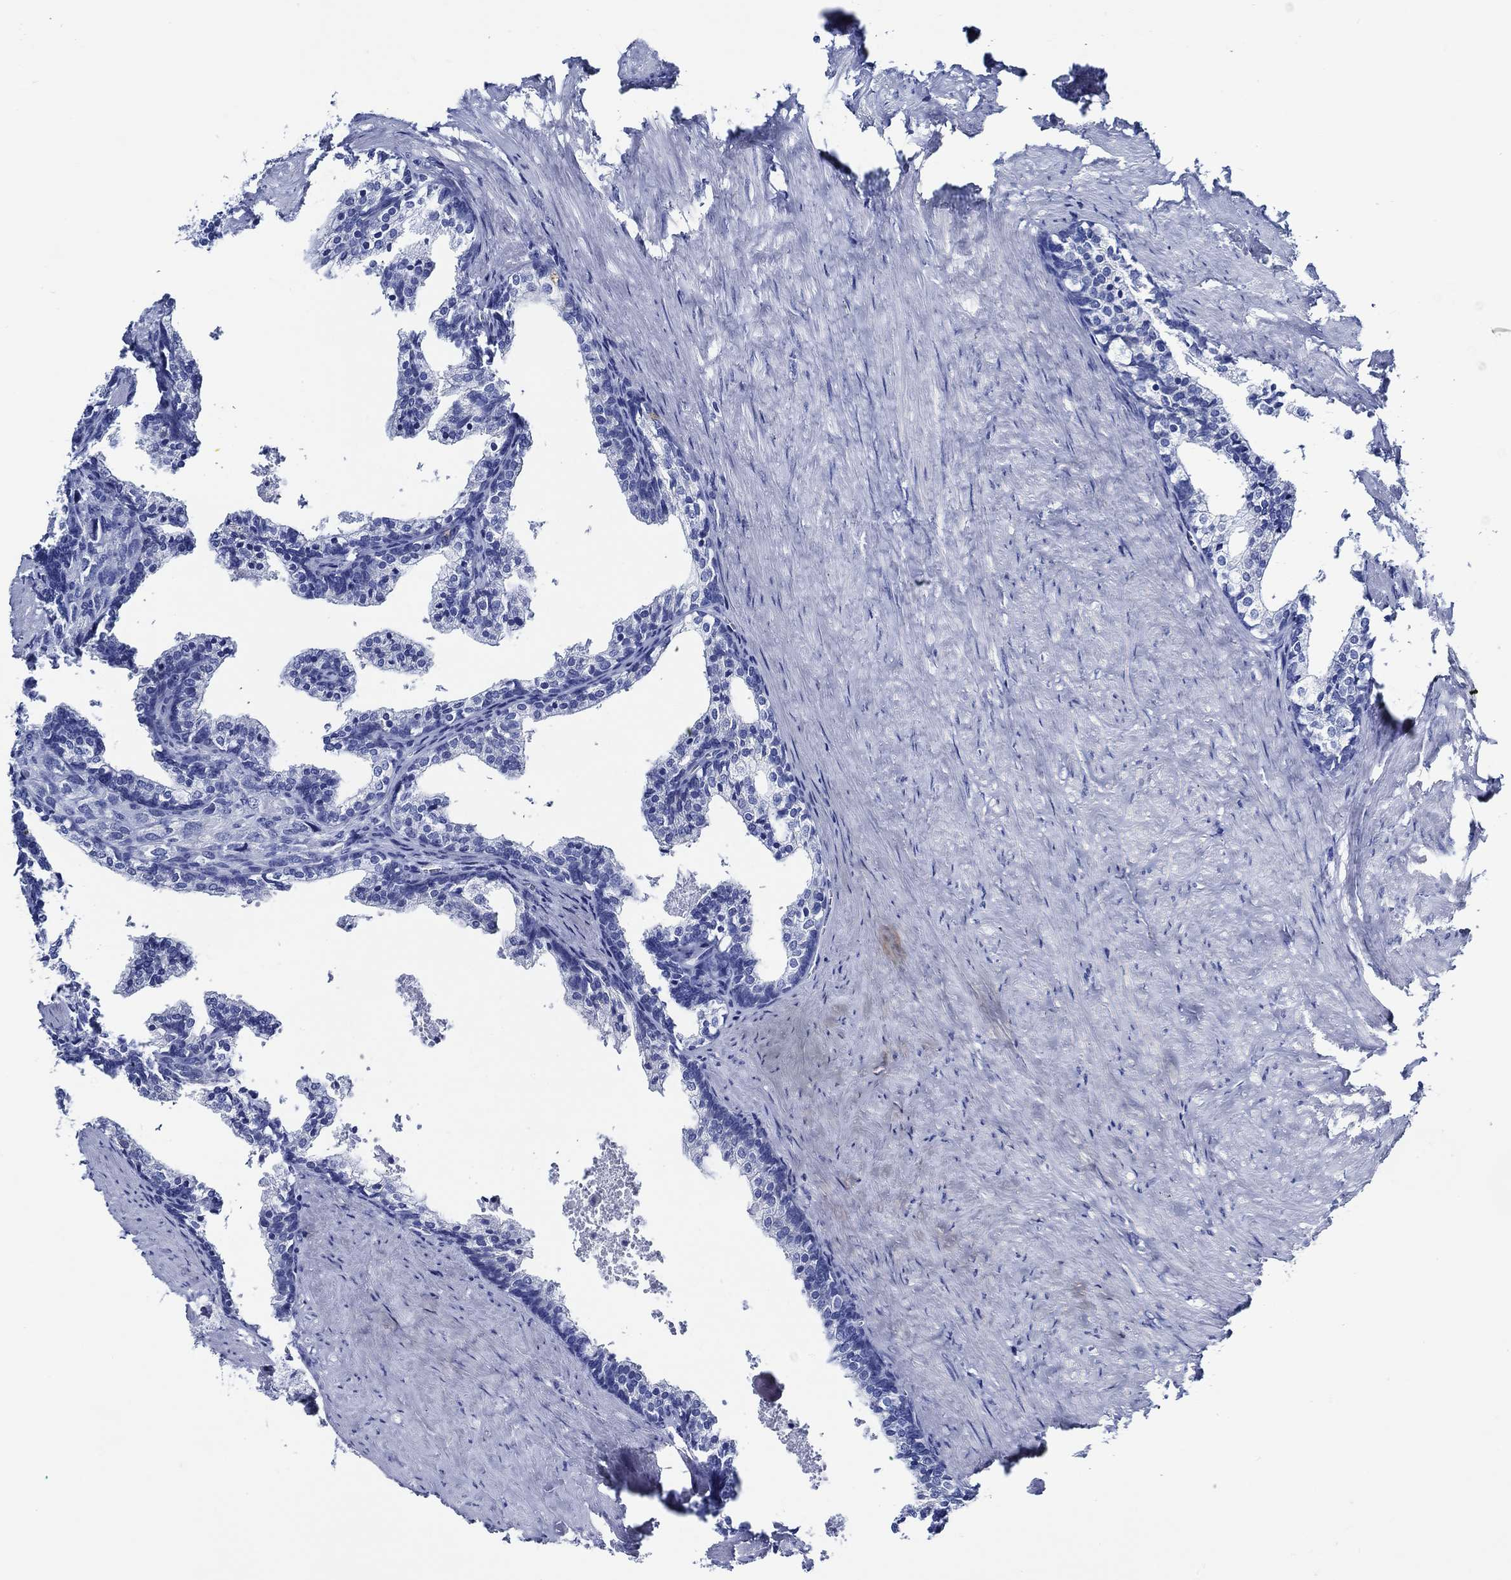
{"staining": {"intensity": "negative", "quantity": "none", "location": "none"}, "tissue": "prostate cancer", "cell_type": "Tumor cells", "image_type": "cancer", "snomed": [{"axis": "morphology", "description": "Adenocarcinoma, NOS"}, {"axis": "topography", "description": "Prostate and seminal vesicle, NOS"}], "caption": "High power microscopy image of an immunohistochemistry (IHC) micrograph of prostate cancer, revealing no significant expression in tumor cells.", "gene": "WDR62", "patient": {"sex": "male", "age": 63}}